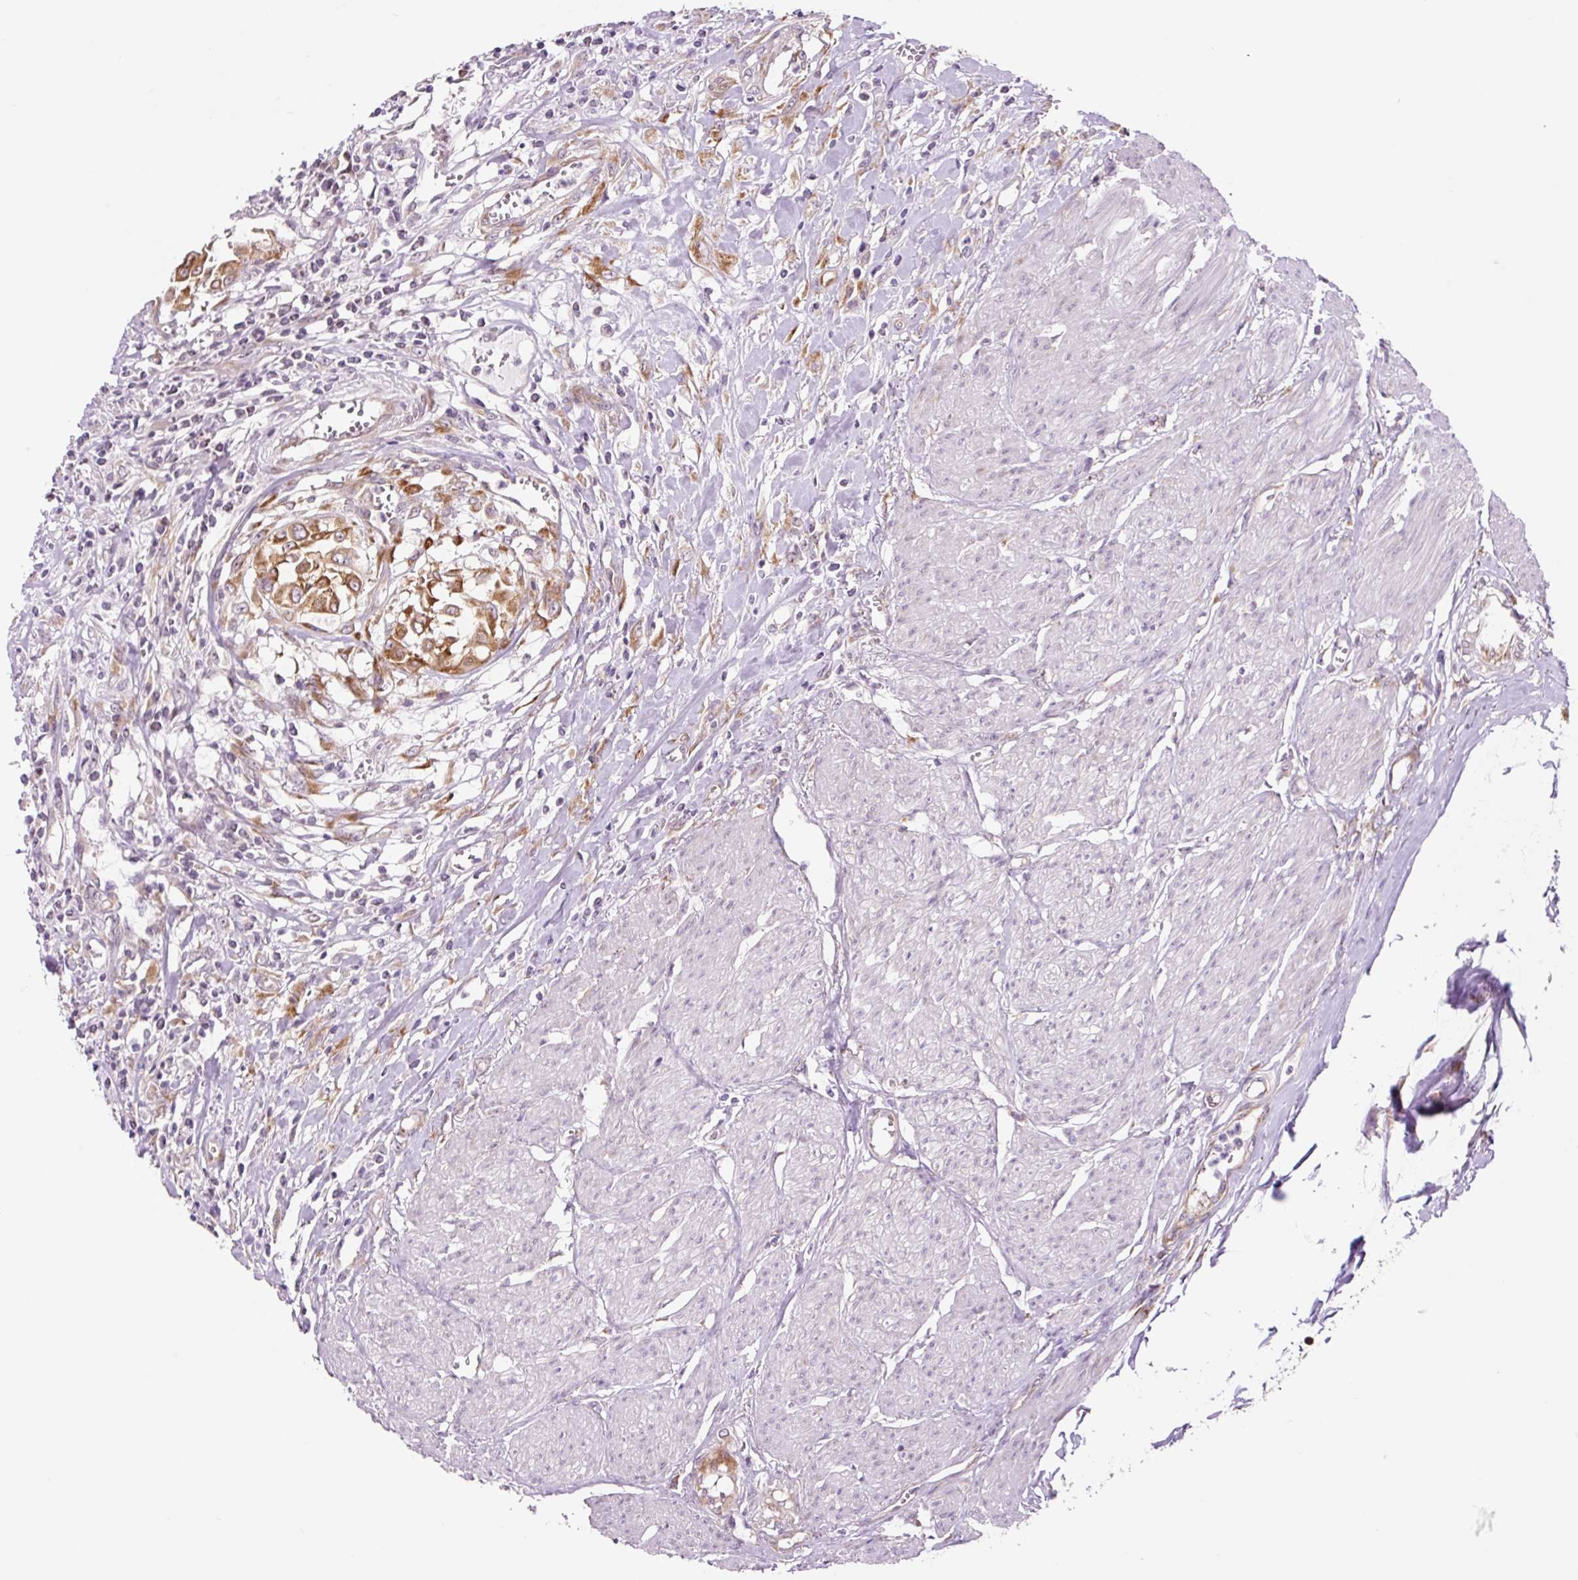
{"staining": {"intensity": "moderate", "quantity": ">75%", "location": "cytoplasmic/membranous"}, "tissue": "urothelial cancer", "cell_type": "Tumor cells", "image_type": "cancer", "snomed": [{"axis": "morphology", "description": "Urothelial carcinoma, High grade"}, {"axis": "topography", "description": "Urinary bladder"}], "caption": "Tumor cells display medium levels of moderate cytoplasmic/membranous expression in about >75% of cells in human high-grade urothelial carcinoma.", "gene": "RPL41", "patient": {"sex": "male", "age": 57}}